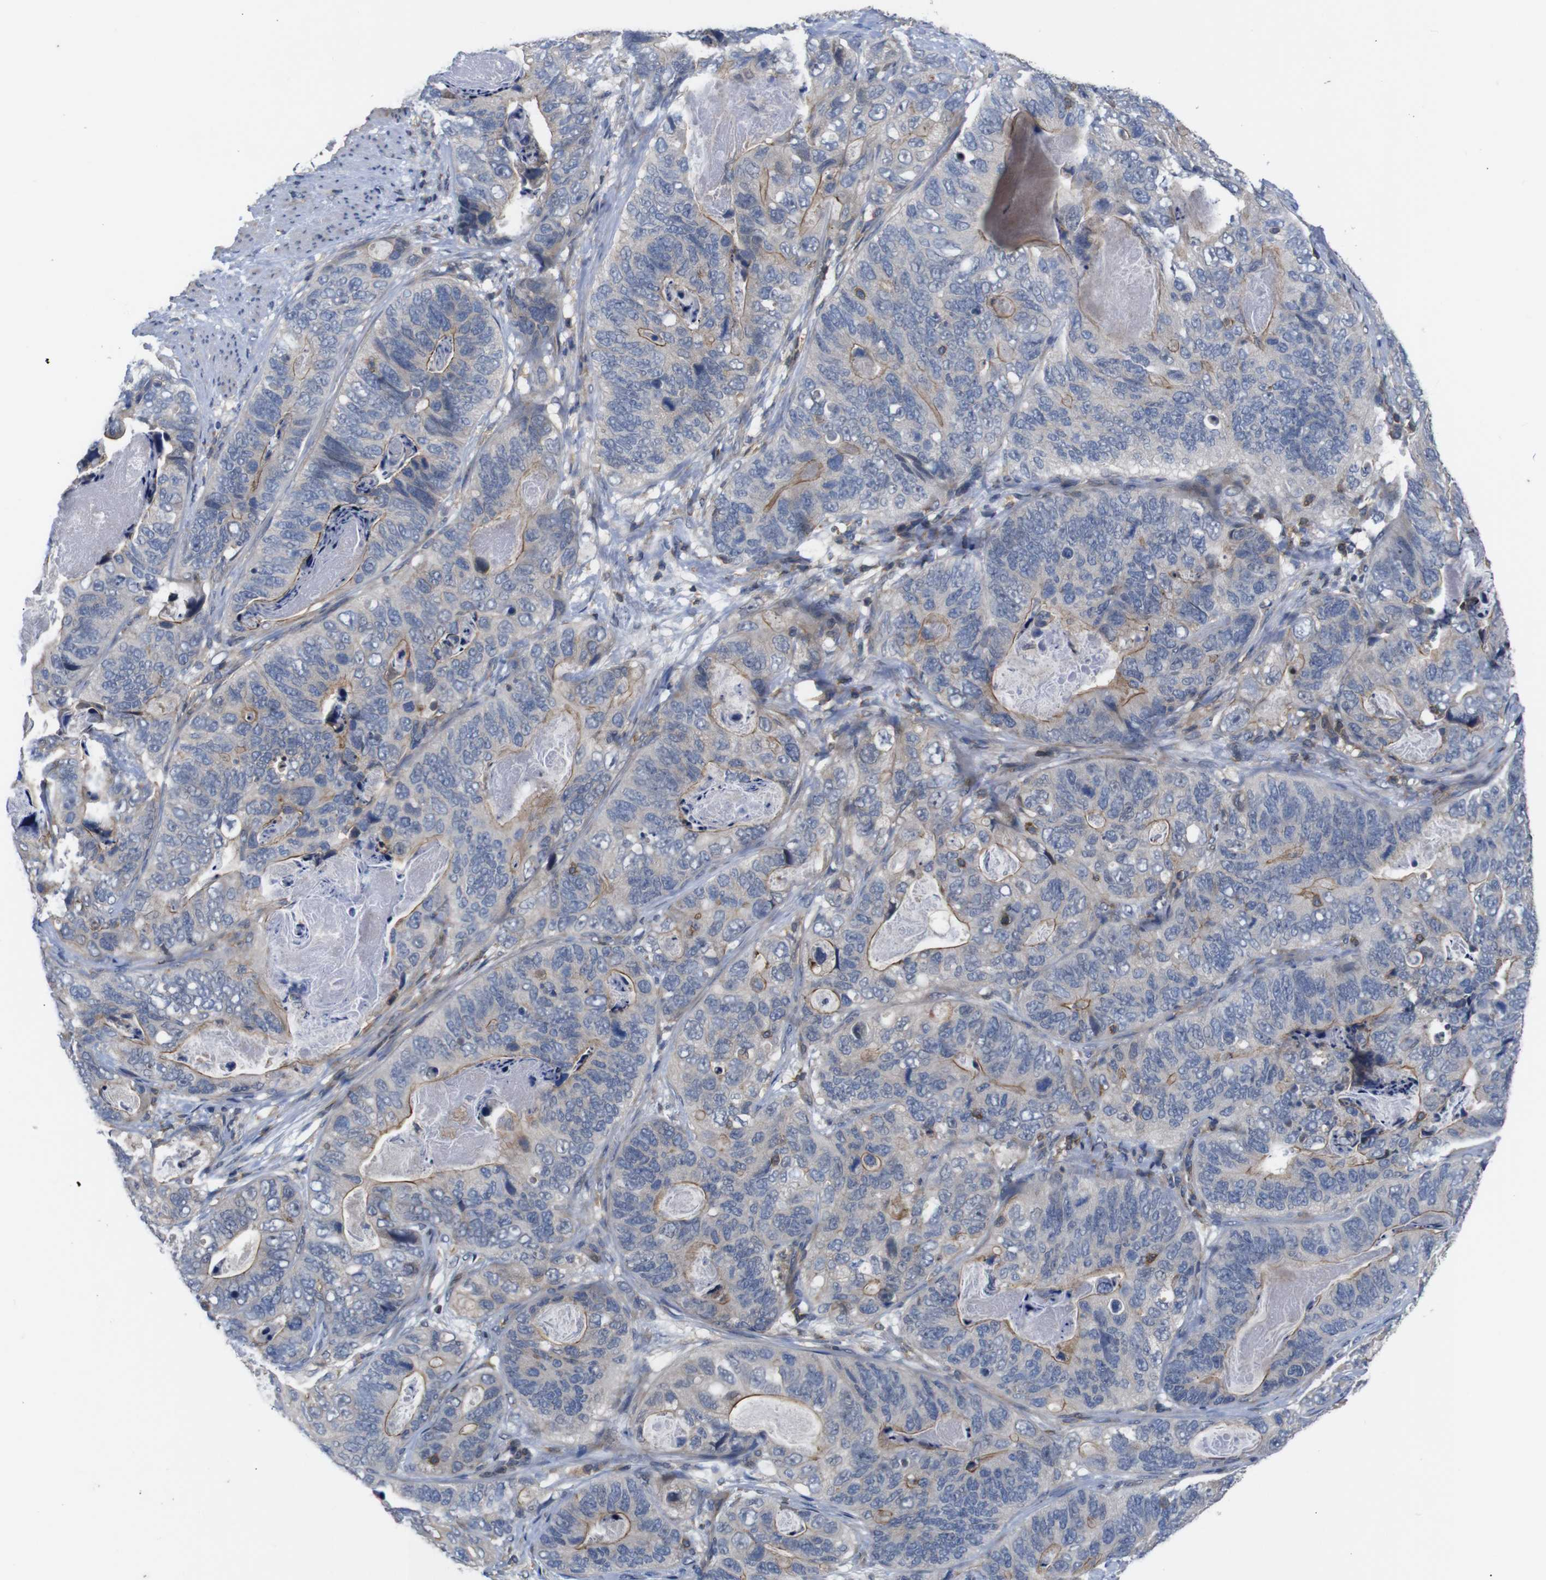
{"staining": {"intensity": "weak", "quantity": "25%-75%", "location": "cytoplasmic/membranous"}, "tissue": "stomach cancer", "cell_type": "Tumor cells", "image_type": "cancer", "snomed": [{"axis": "morphology", "description": "Adenocarcinoma, NOS"}, {"axis": "topography", "description": "Stomach"}], "caption": "Immunohistochemical staining of human stomach cancer (adenocarcinoma) exhibits low levels of weak cytoplasmic/membranous staining in approximately 25%-75% of tumor cells.", "gene": "BRWD3", "patient": {"sex": "female", "age": 89}}